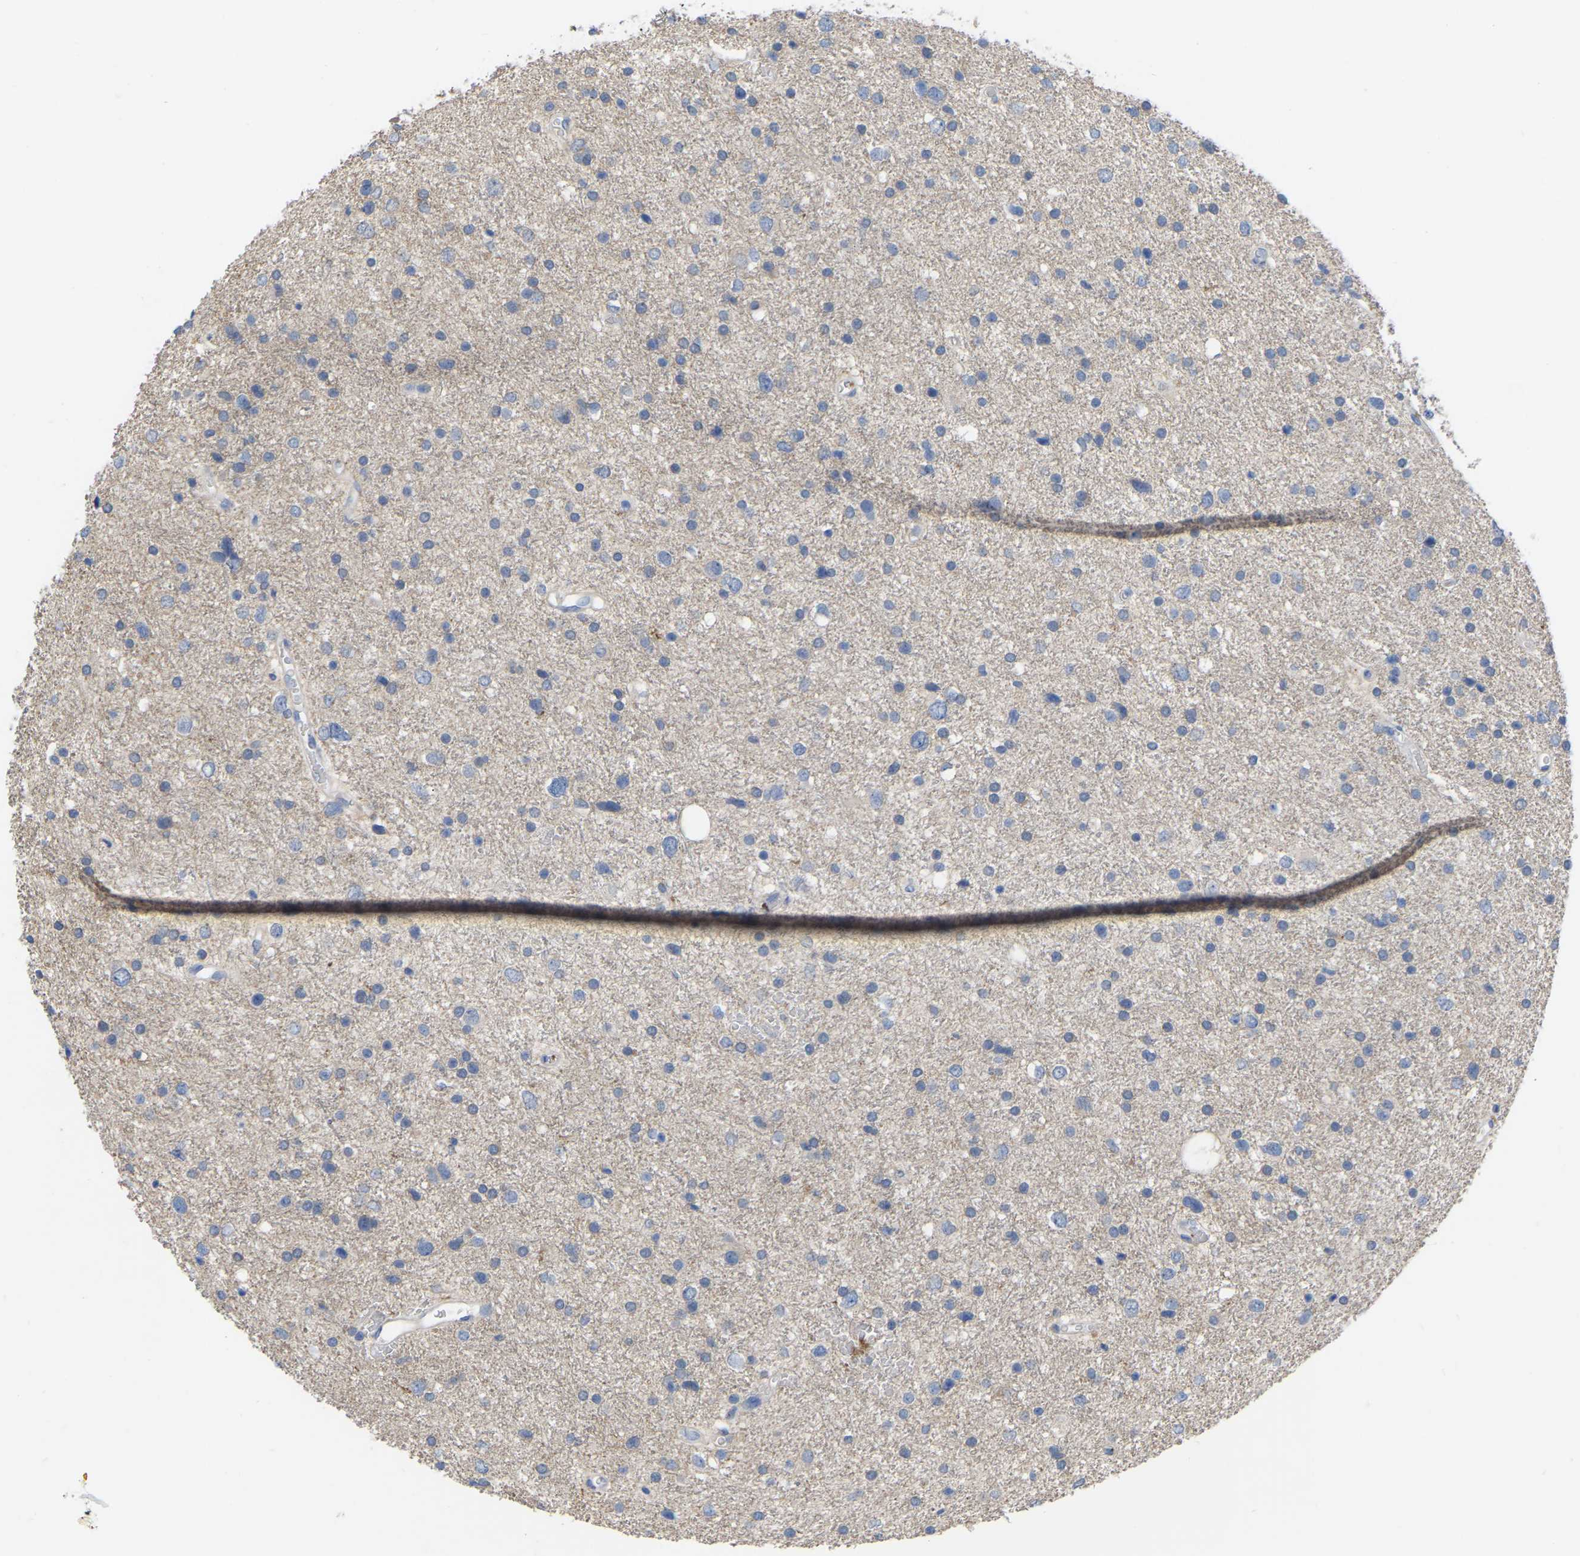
{"staining": {"intensity": "negative", "quantity": "none", "location": "none"}, "tissue": "glioma", "cell_type": "Tumor cells", "image_type": "cancer", "snomed": [{"axis": "morphology", "description": "Glioma, malignant, Low grade"}, {"axis": "topography", "description": "Brain"}], "caption": "There is no significant expression in tumor cells of glioma. (DAB IHC visualized using brightfield microscopy, high magnification).", "gene": "ZNF449", "patient": {"sex": "female", "age": 37}}